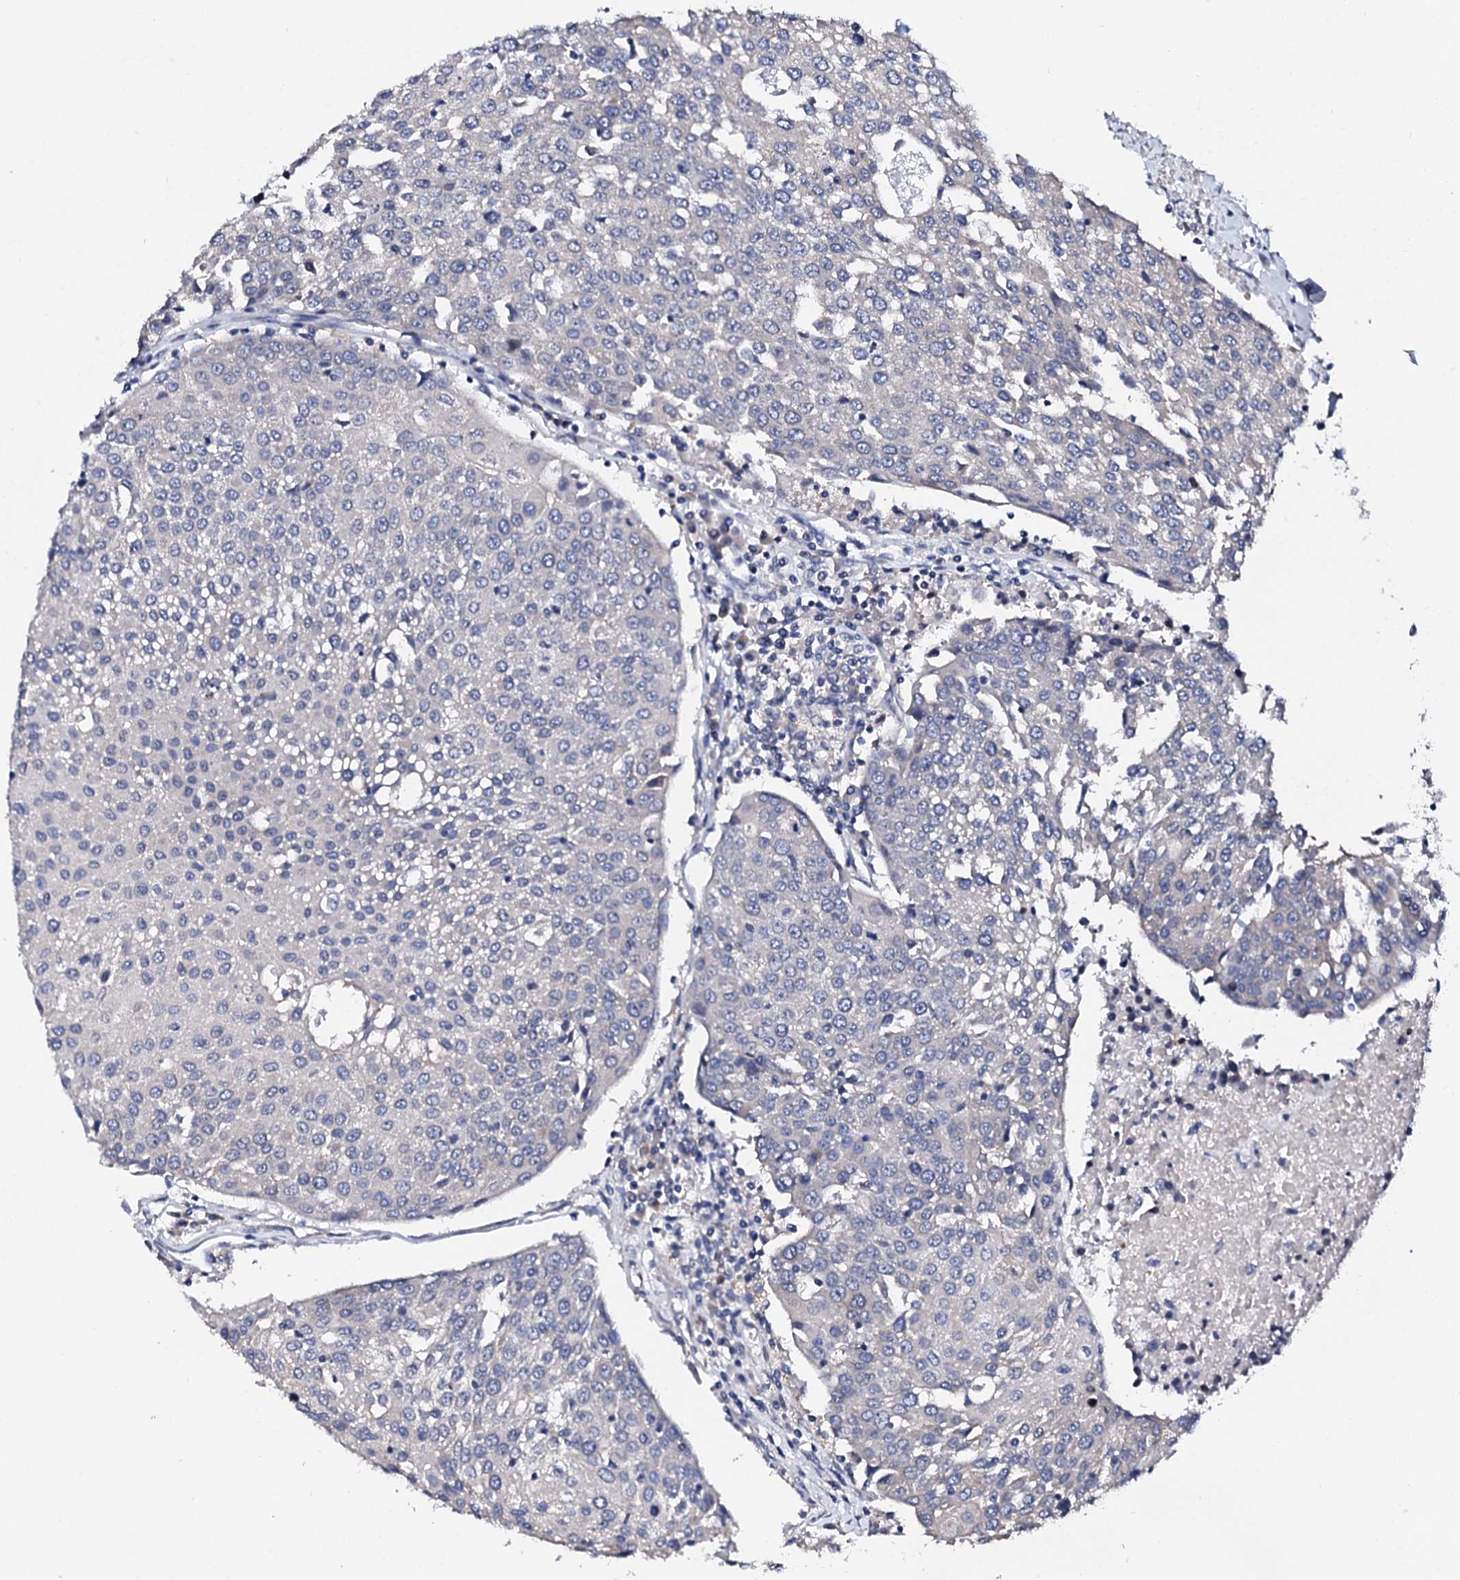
{"staining": {"intensity": "negative", "quantity": "none", "location": "none"}, "tissue": "urothelial cancer", "cell_type": "Tumor cells", "image_type": "cancer", "snomed": [{"axis": "morphology", "description": "Urothelial carcinoma, High grade"}, {"axis": "topography", "description": "Urinary bladder"}], "caption": "This is an IHC micrograph of human urothelial cancer. There is no expression in tumor cells.", "gene": "NUP58", "patient": {"sex": "female", "age": 85}}